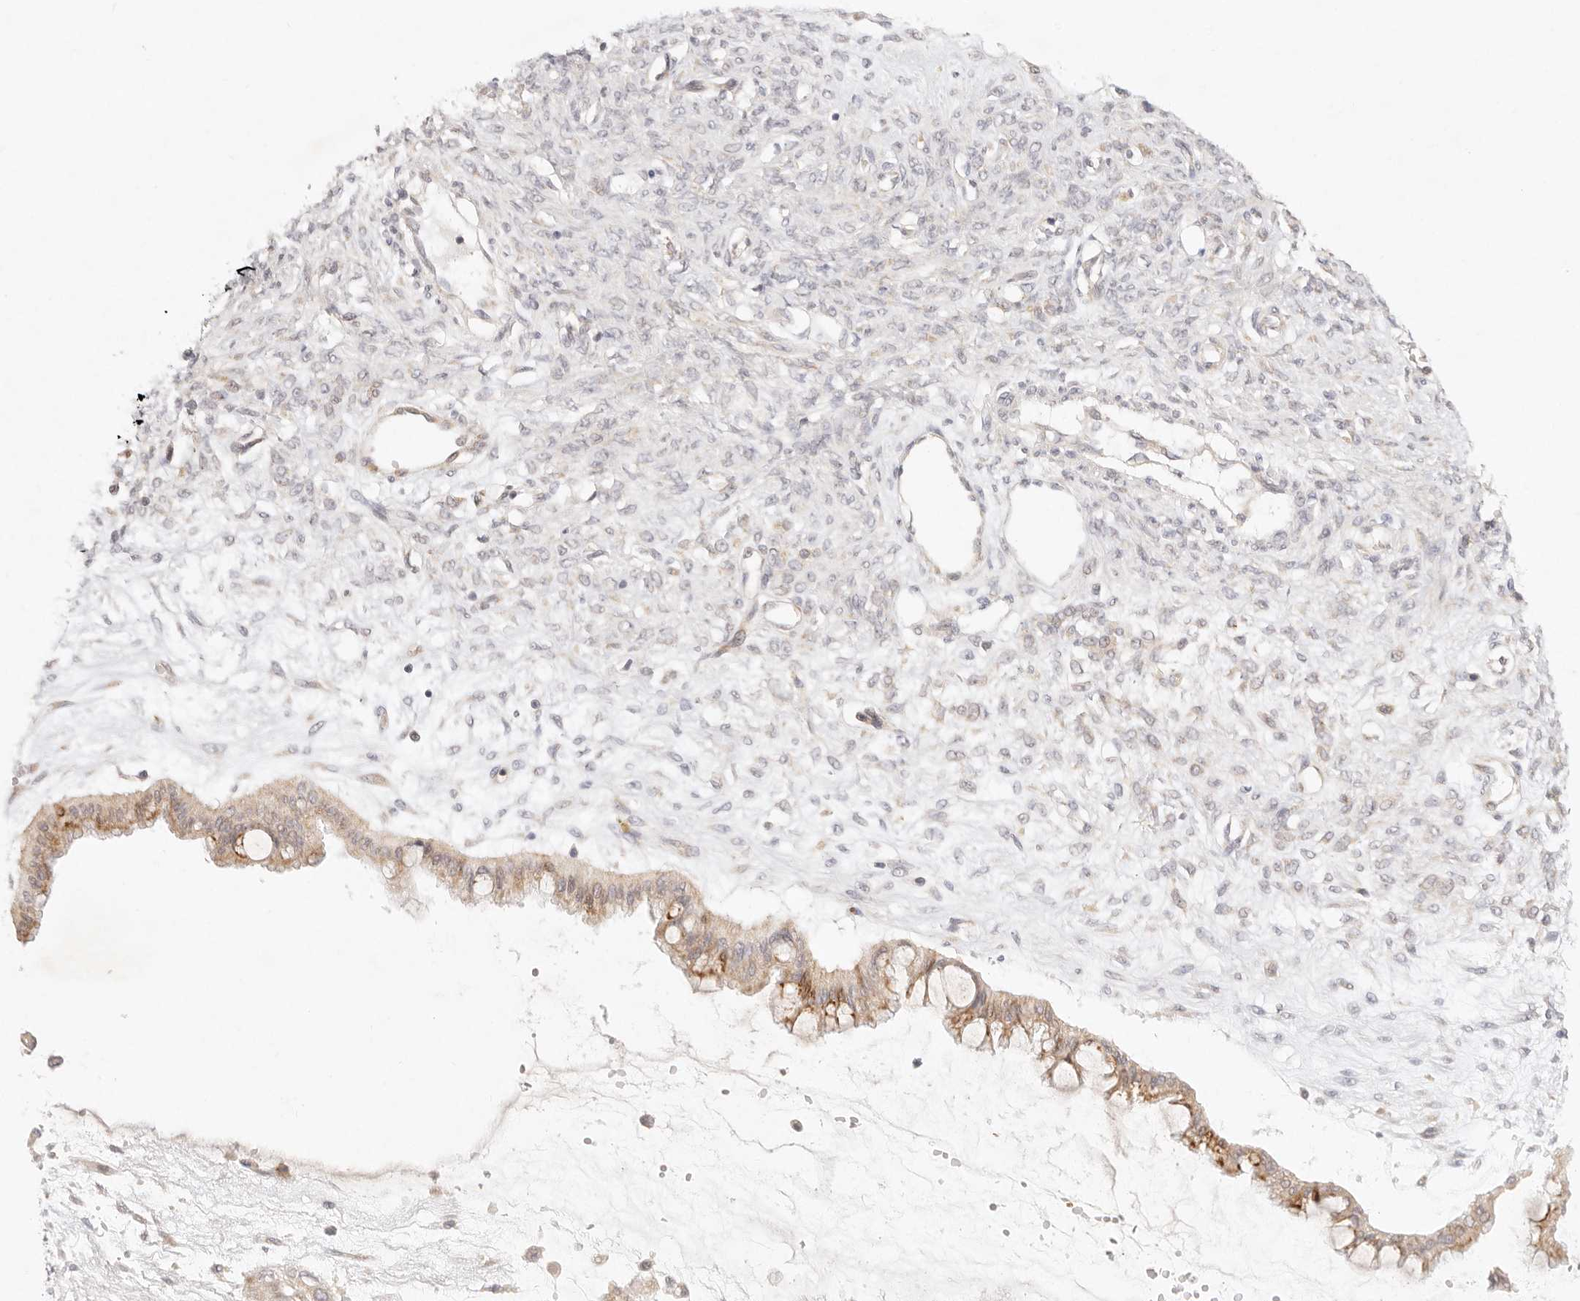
{"staining": {"intensity": "moderate", "quantity": ">75%", "location": "cytoplasmic/membranous"}, "tissue": "ovarian cancer", "cell_type": "Tumor cells", "image_type": "cancer", "snomed": [{"axis": "morphology", "description": "Cystadenocarcinoma, mucinous, NOS"}, {"axis": "topography", "description": "Ovary"}], "caption": "Protein staining shows moderate cytoplasmic/membranous staining in approximately >75% of tumor cells in ovarian cancer. The staining was performed using DAB (3,3'-diaminobenzidine) to visualize the protein expression in brown, while the nuclei were stained in blue with hematoxylin (Magnification: 20x).", "gene": "GPR156", "patient": {"sex": "female", "age": 73}}